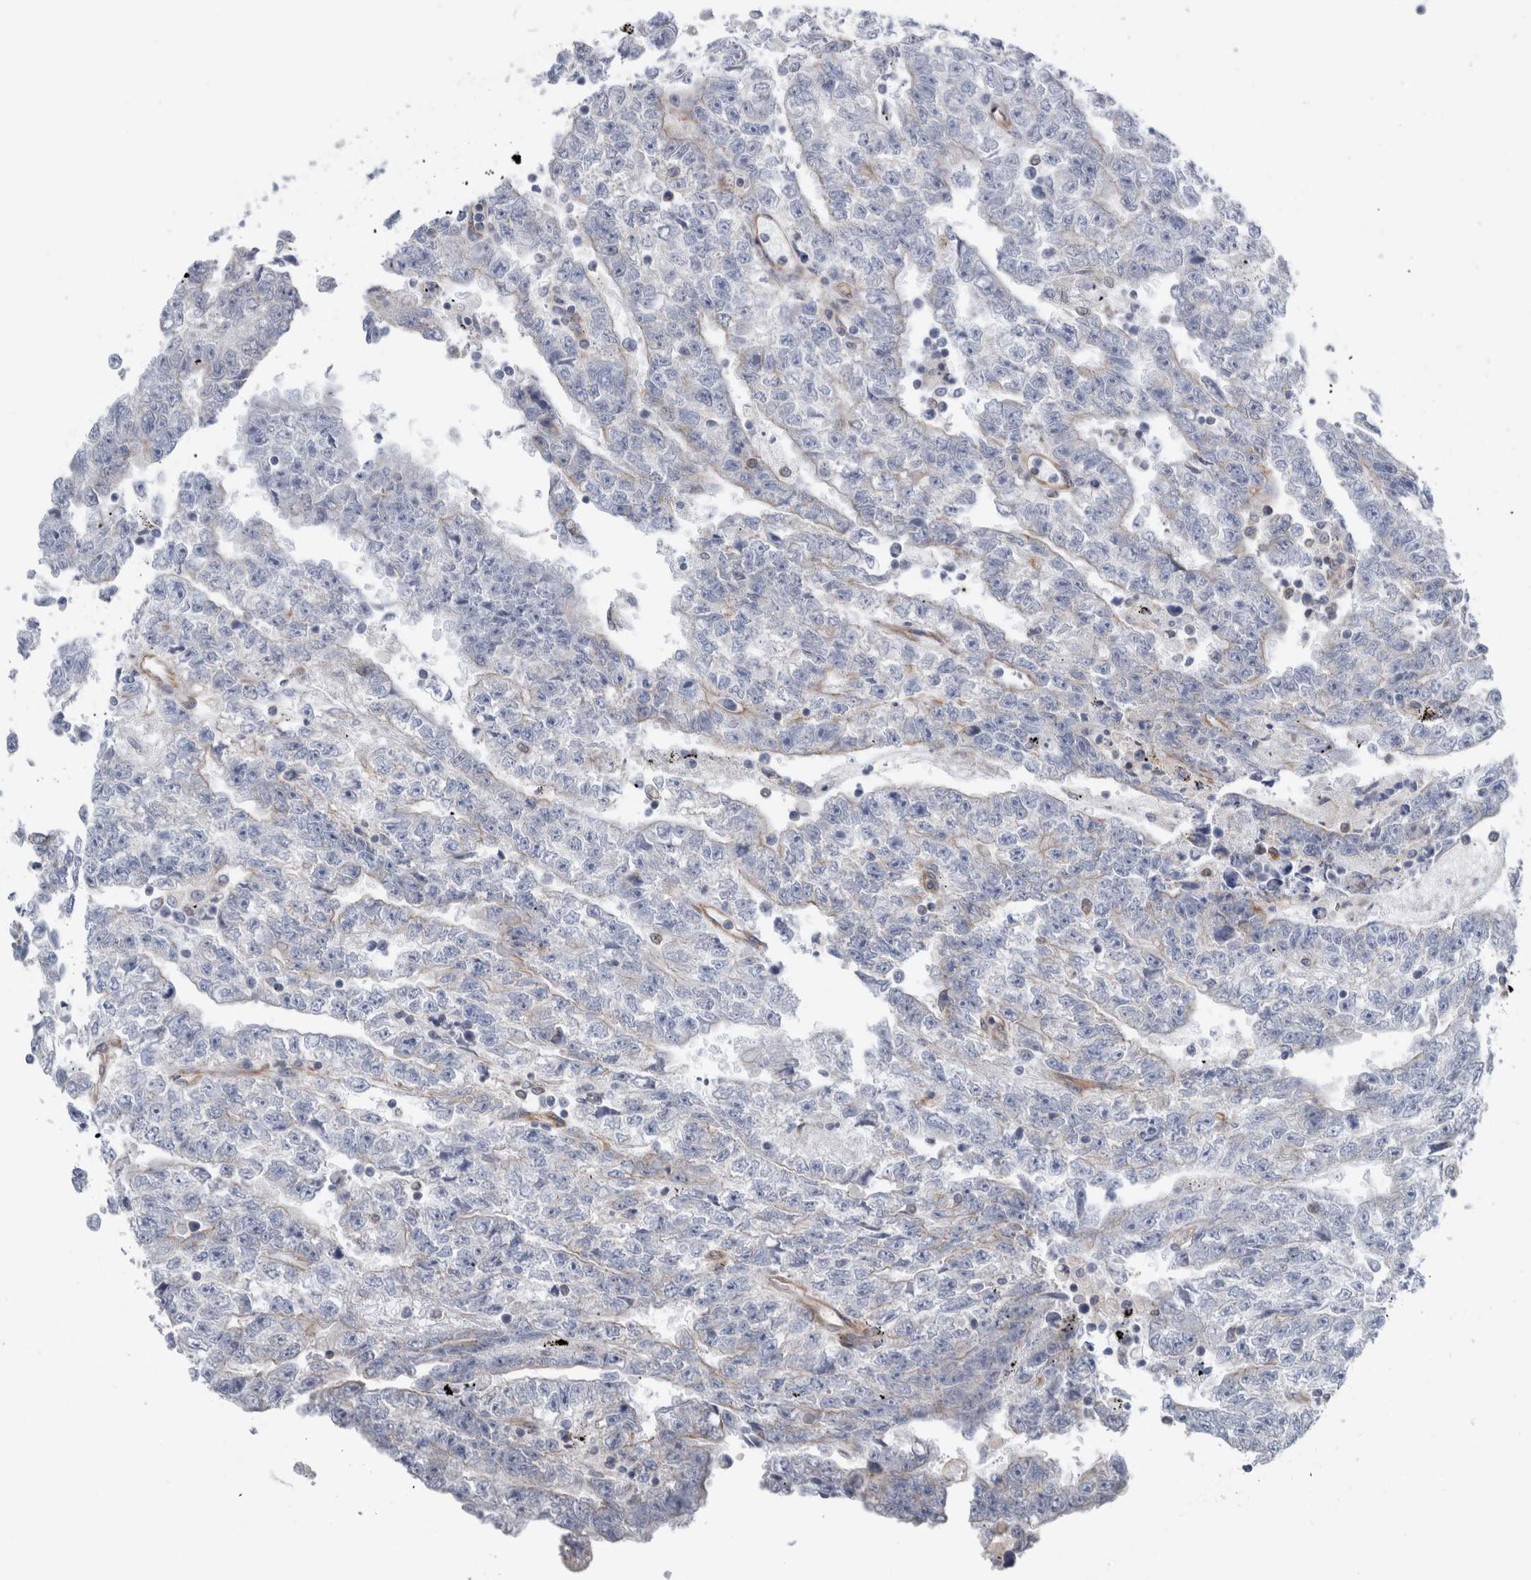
{"staining": {"intensity": "negative", "quantity": "none", "location": "none"}, "tissue": "testis cancer", "cell_type": "Tumor cells", "image_type": "cancer", "snomed": [{"axis": "morphology", "description": "Carcinoma, Embryonal, NOS"}, {"axis": "topography", "description": "Testis"}], "caption": "The photomicrograph exhibits no significant staining in tumor cells of embryonal carcinoma (testis).", "gene": "PLEC", "patient": {"sex": "male", "age": 25}}